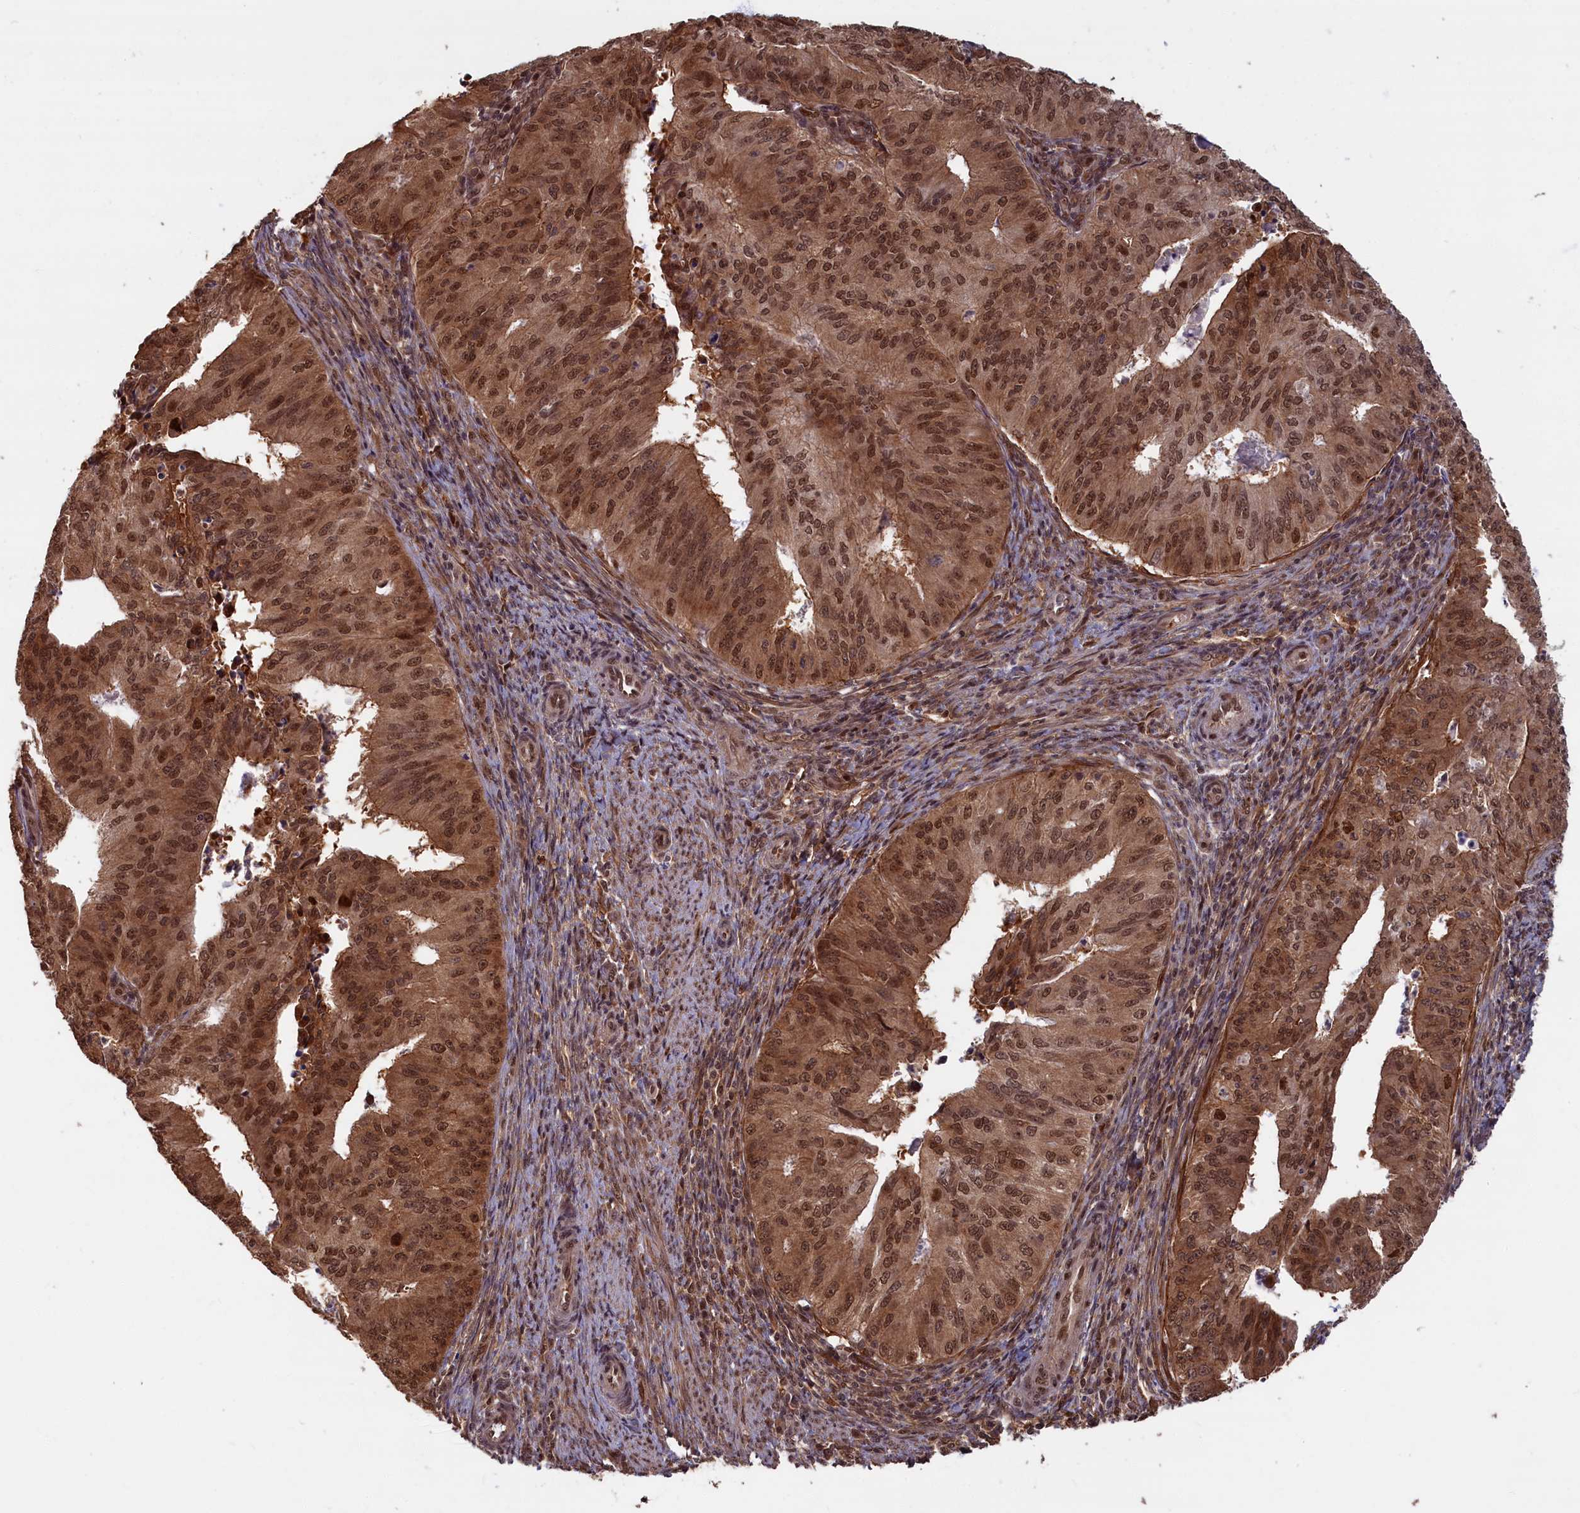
{"staining": {"intensity": "strong", "quantity": ">75%", "location": "cytoplasmic/membranous,nuclear"}, "tissue": "endometrial cancer", "cell_type": "Tumor cells", "image_type": "cancer", "snomed": [{"axis": "morphology", "description": "Adenocarcinoma, NOS"}, {"axis": "topography", "description": "Endometrium"}], "caption": "Immunohistochemical staining of human endometrial adenocarcinoma demonstrates strong cytoplasmic/membranous and nuclear protein staining in approximately >75% of tumor cells.", "gene": "HIF3A", "patient": {"sex": "female", "age": 50}}